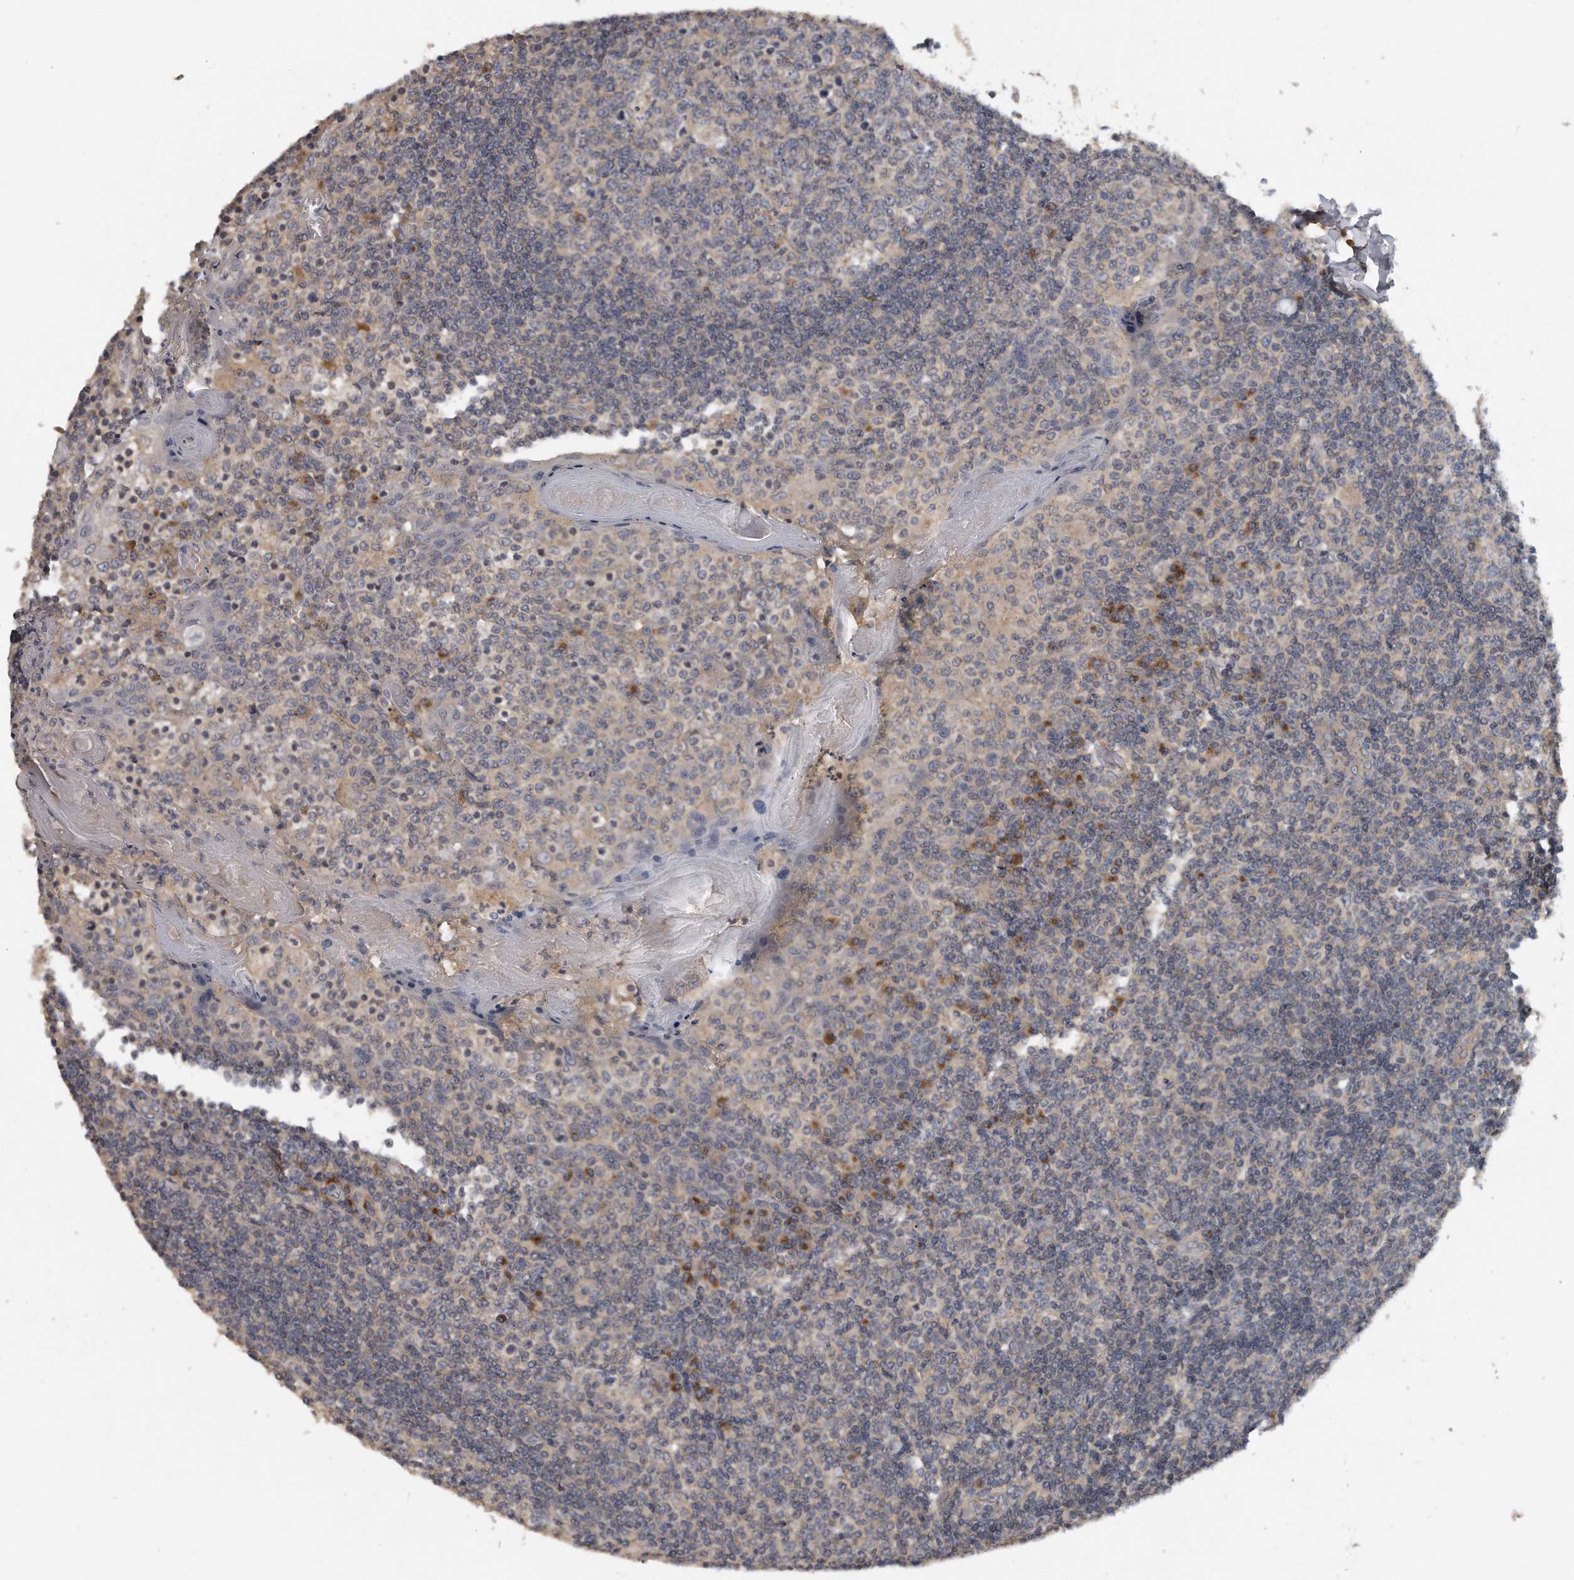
{"staining": {"intensity": "weak", "quantity": "<25%", "location": "cytoplasmic/membranous"}, "tissue": "tonsil", "cell_type": "Germinal center cells", "image_type": "normal", "snomed": [{"axis": "morphology", "description": "Normal tissue, NOS"}, {"axis": "topography", "description": "Tonsil"}], "caption": "Germinal center cells show no significant staining in benign tonsil. (DAB IHC visualized using brightfield microscopy, high magnification).", "gene": "TRAPPC14", "patient": {"sex": "female", "age": 19}}